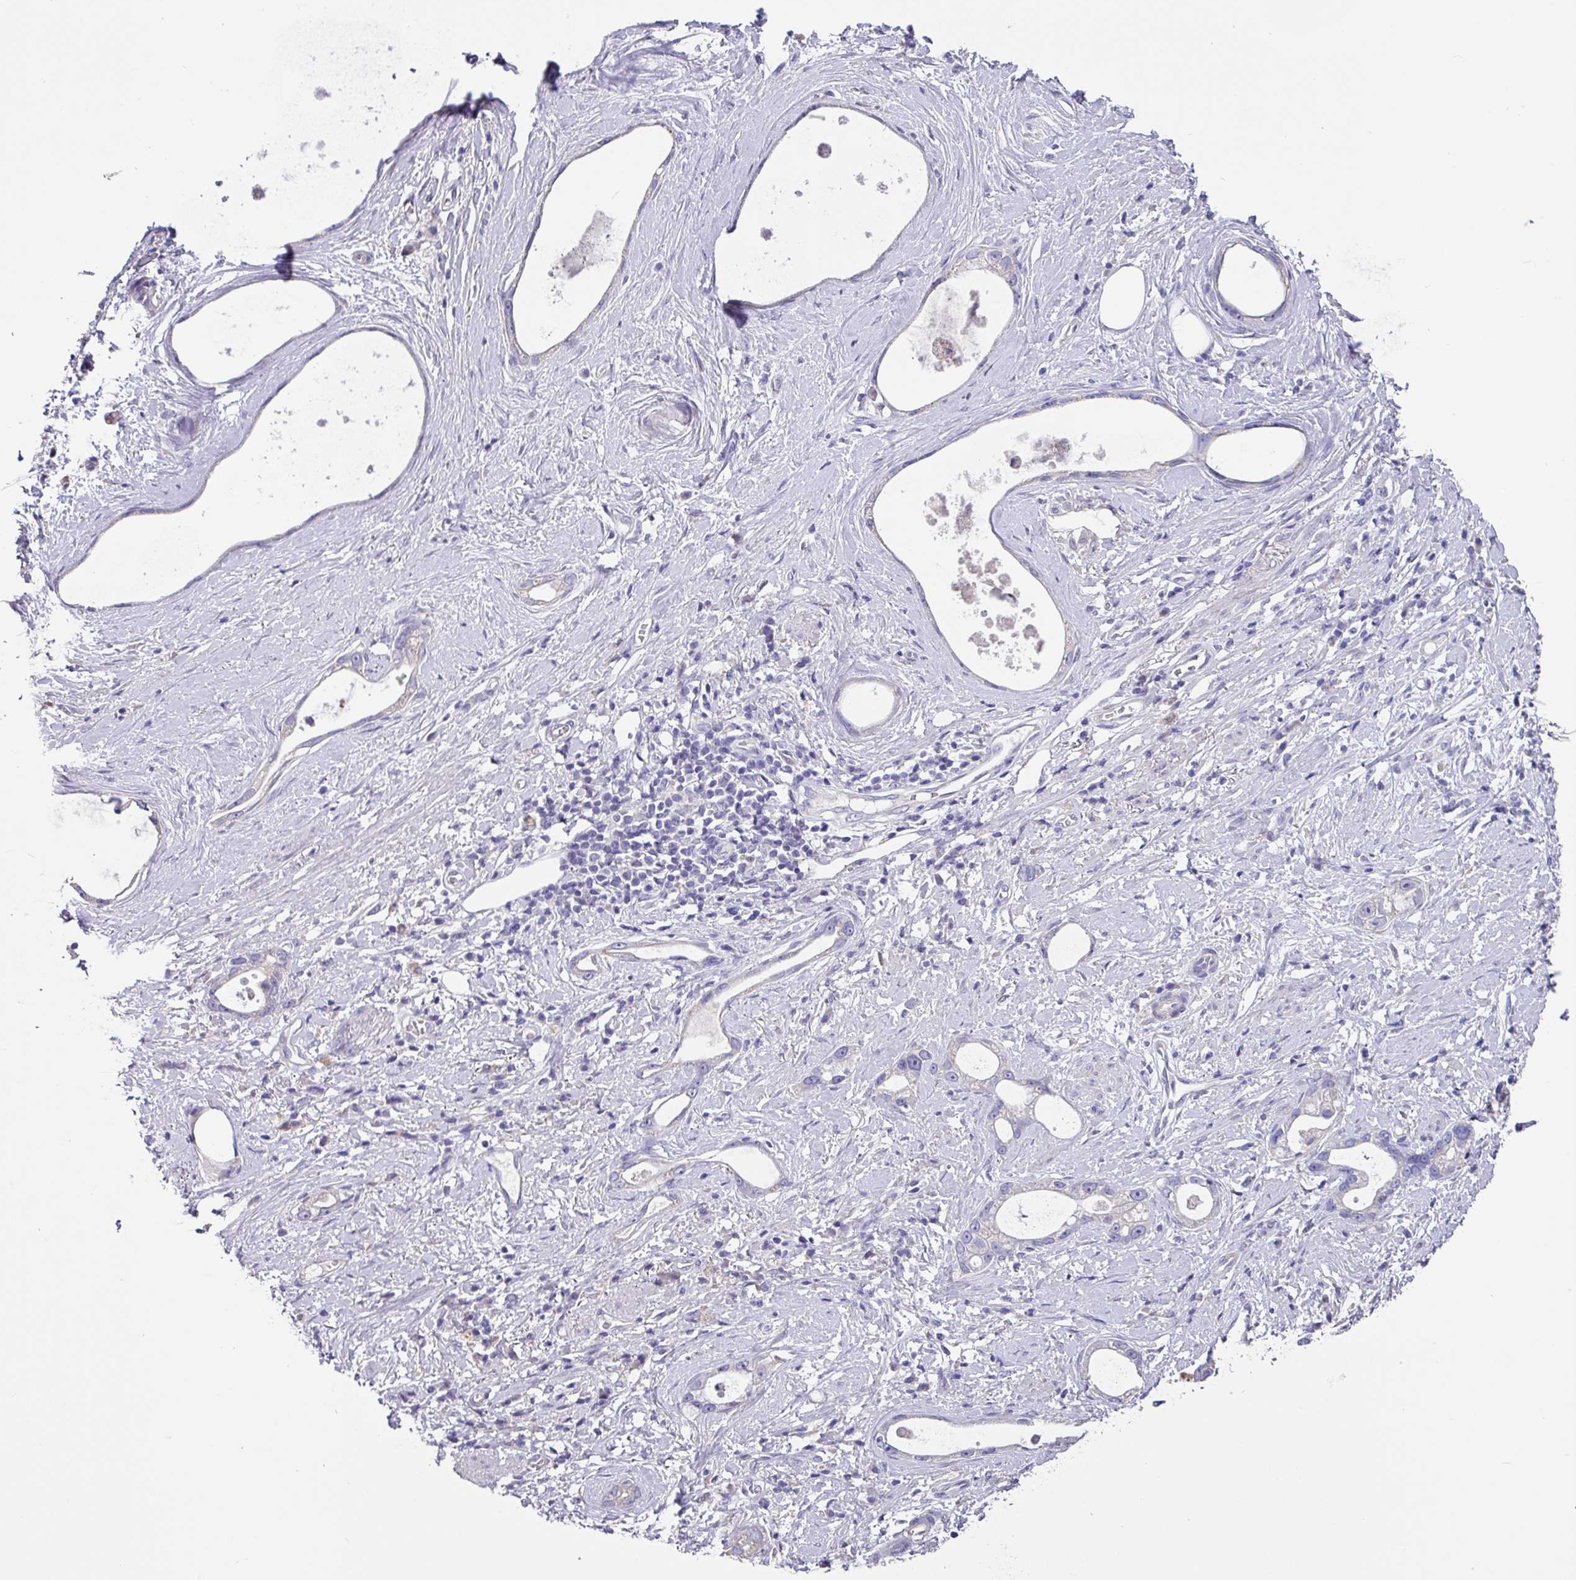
{"staining": {"intensity": "negative", "quantity": "none", "location": "none"}, "tissue": "stomach cancer", "cell_type": "Tumor cells", "image_type": "cancer", "snomed": [{"axis": "morphology", "description": "Adenocarcinoma, NOS"}, {"axis": "topography", "description": "Stomach"}], "caption": "There is no significant expression in tumor cells of stomach adenocarcinoma. (DAB (3,3'-diaminobenzidine) immunohistochemistry (IHC), high magnification).", "gene": "ZG16", "patient": {"sex": "male", "age": 55}}